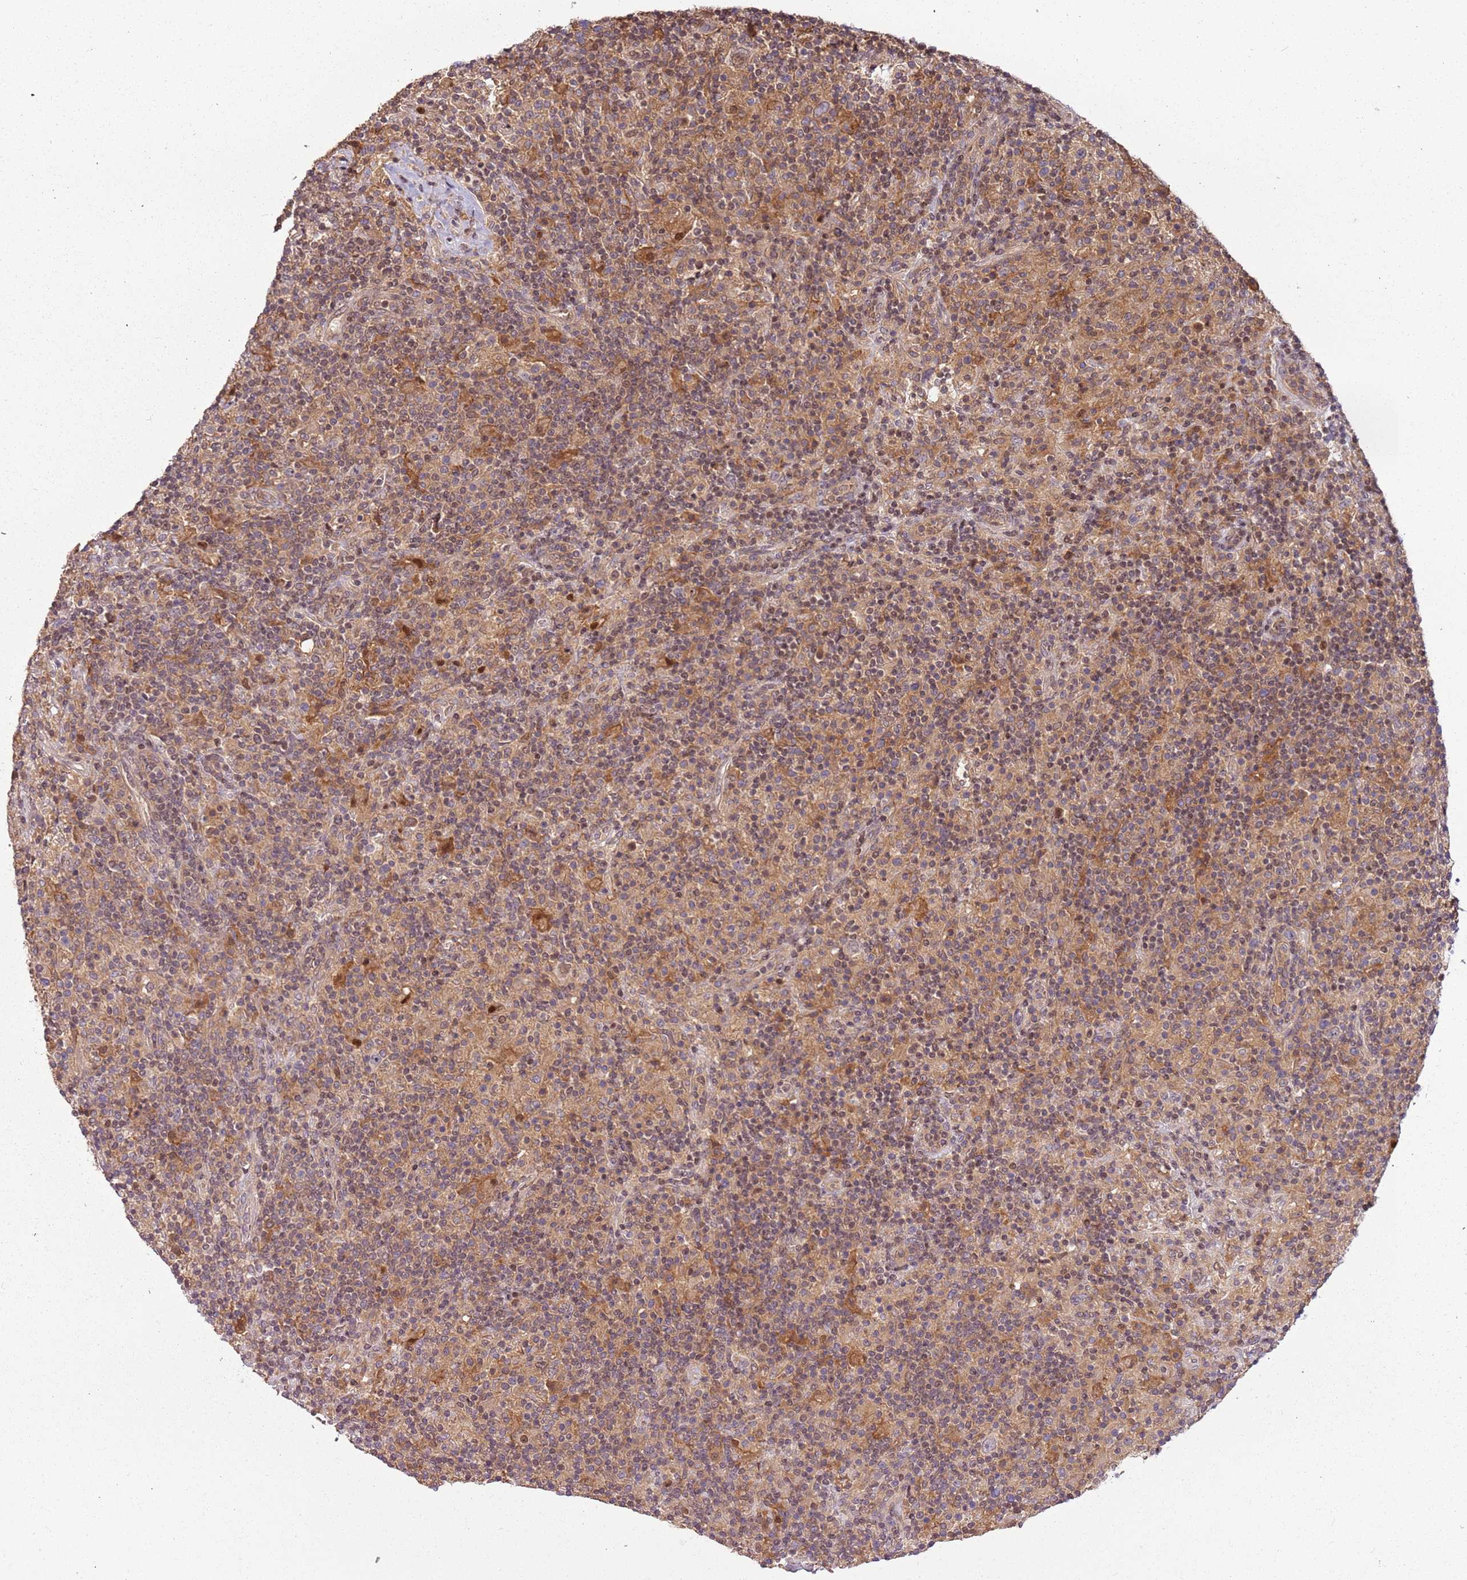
{"staining": {"intensity": "negative", "quantity": "none", "location": "none"}, "tissue": "lymphoma", "cell_type": "Tumor cells", "image_type": "cancer", "snomed": [{"axis": "morphology", "description": "Hodgkin's disease, NOS"}, {"axis": "topography", "description": "Lymph node"}], "caption": "DAB immunohistochemical staining of Hodgkin's disease demonstrates no significant expression in tumor cells.", "gene": "GSTO2", "patient": {"sex": "male", "age": 70}}